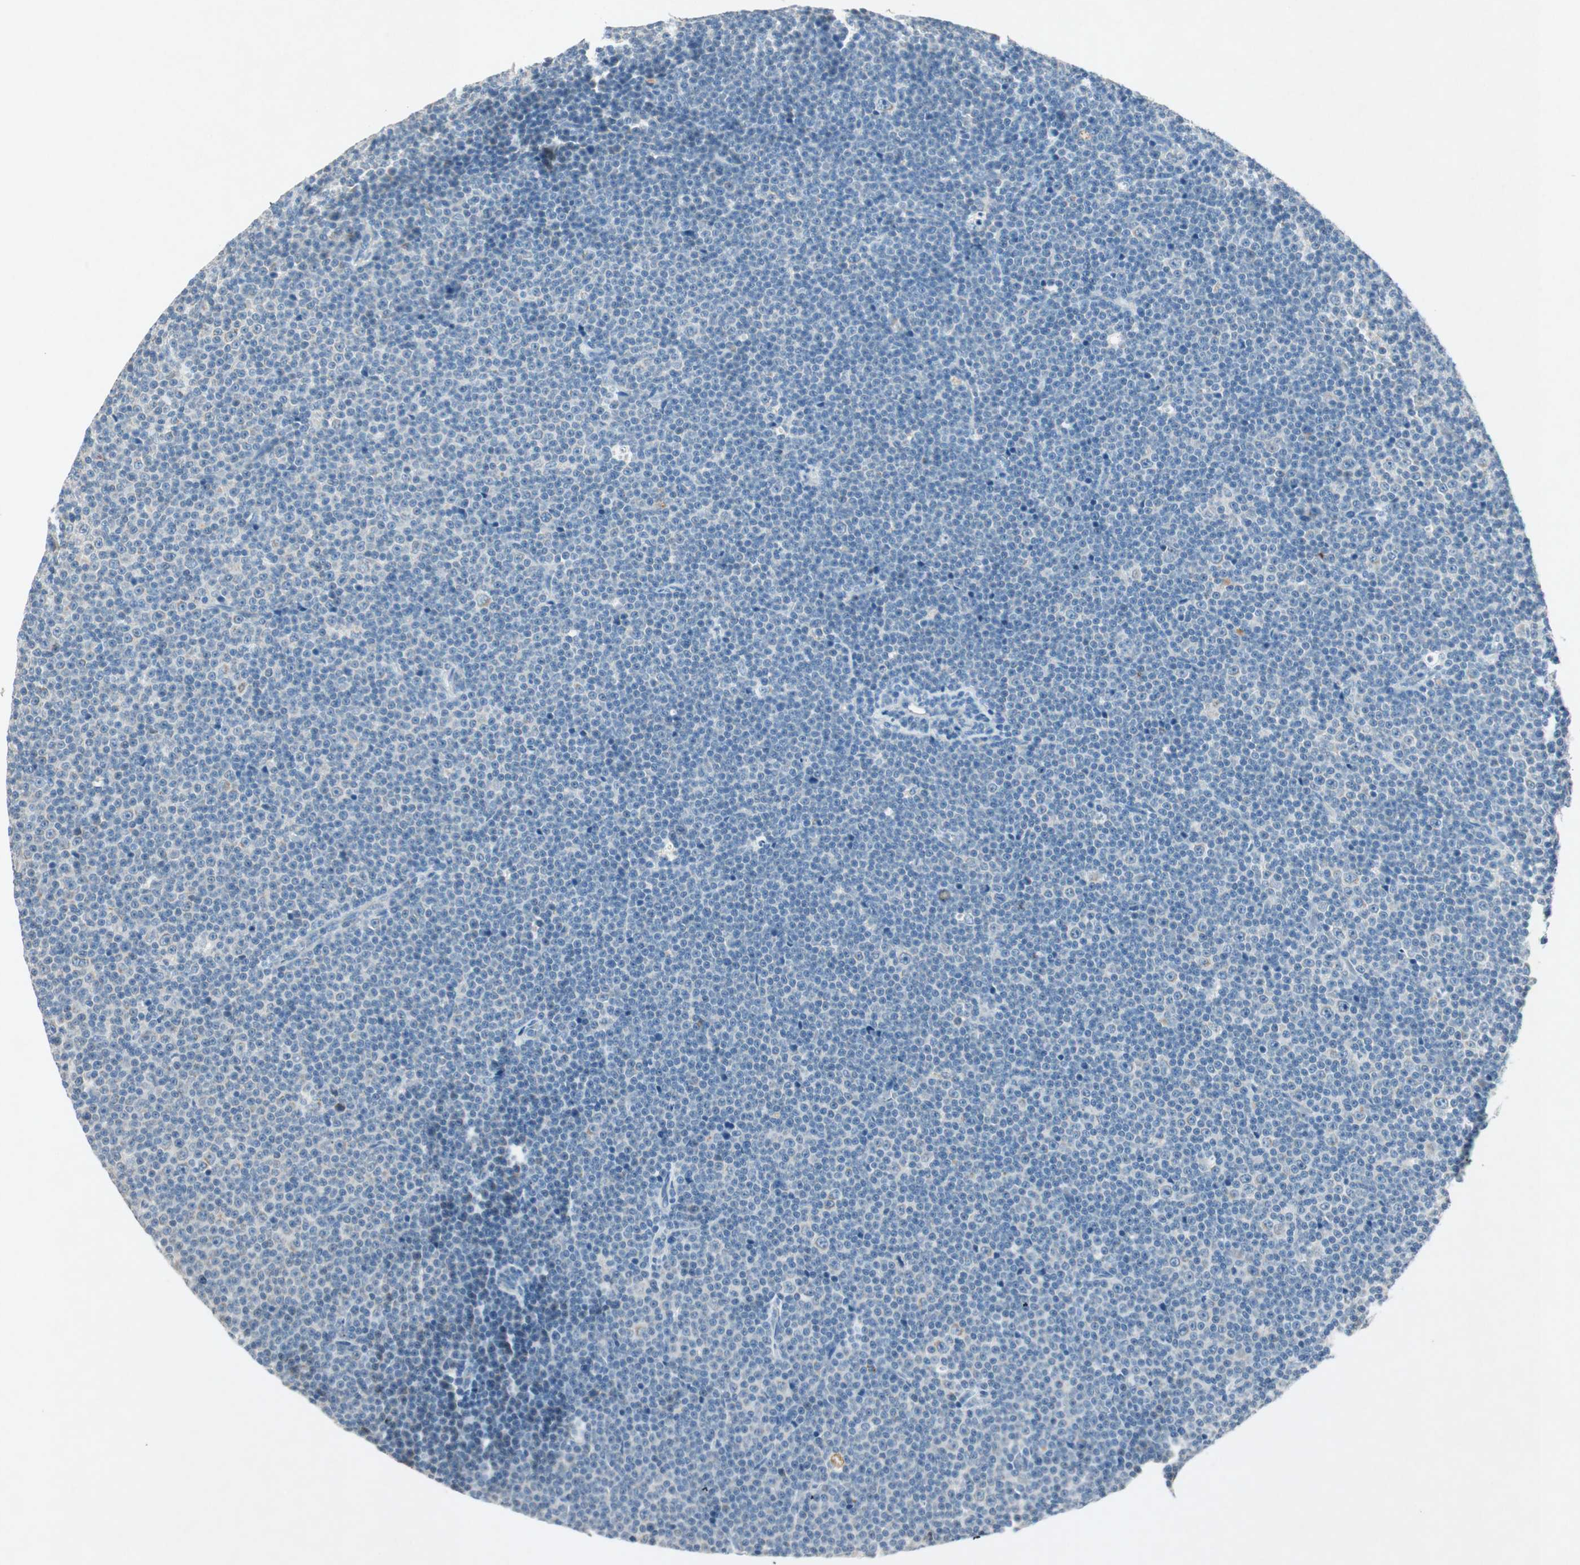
{"staining": {"intensity": "negative", "quantity": "none", "location": "none"}, "tissue": "lymphoma", "cell_type": "Tumor cells", "image_type": "cancer", "snomed": [{"axis": "morphology", "description": "Malignant lymphoma, non-Hodgkin's type, Low grade"}, {"axis": "topography", "description": "Lymph node"}], "caption": "This histopathology image is of low-grade malignant lymphoma, non-Hodgkin's type stained with IHC to label a protein in brown with the nuclei are counter-stained blue. There is no staining in tumor cells.", "gene": "NKAIN1", "patient": {"sex": "female", "age": 67}}